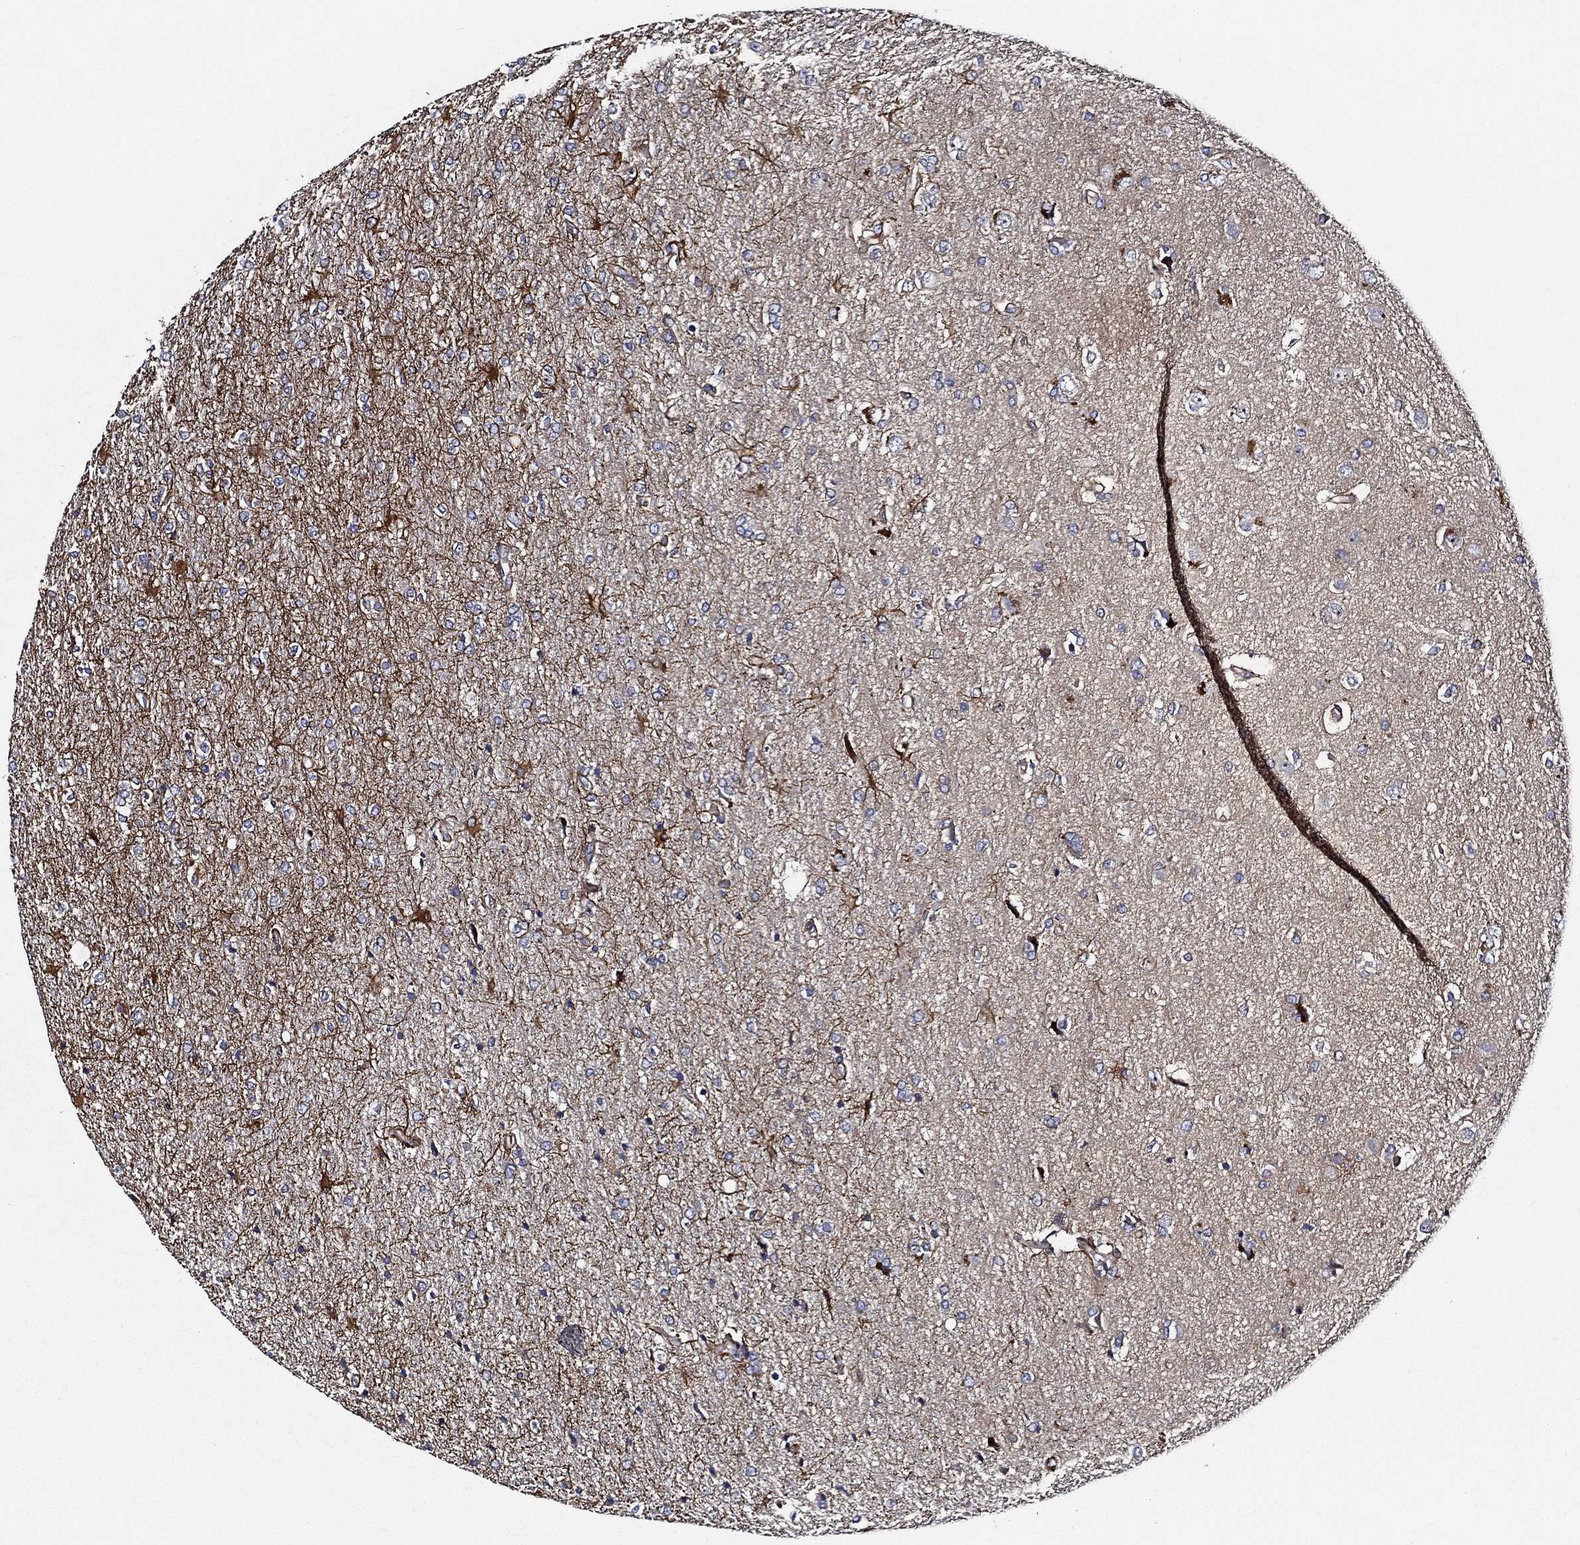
{"staining": {"intensity": "negative", "quantity": "none", "location": "none"}, "tissue": "glioma", "cell_type": "Tumor cells", "image_type": "cancer", "snomed": [{"axis": "morphology", "description": "Glioma, malignant, High grade"}, {"axis": "topography", "description": "Cerebral cortex"}], "caption": "IHC of malignant glioma (high-grade) demonstrates no expression in tumor cells.", "gene": "KIF20B", "patient": {"sex": "male", "age": 70}}